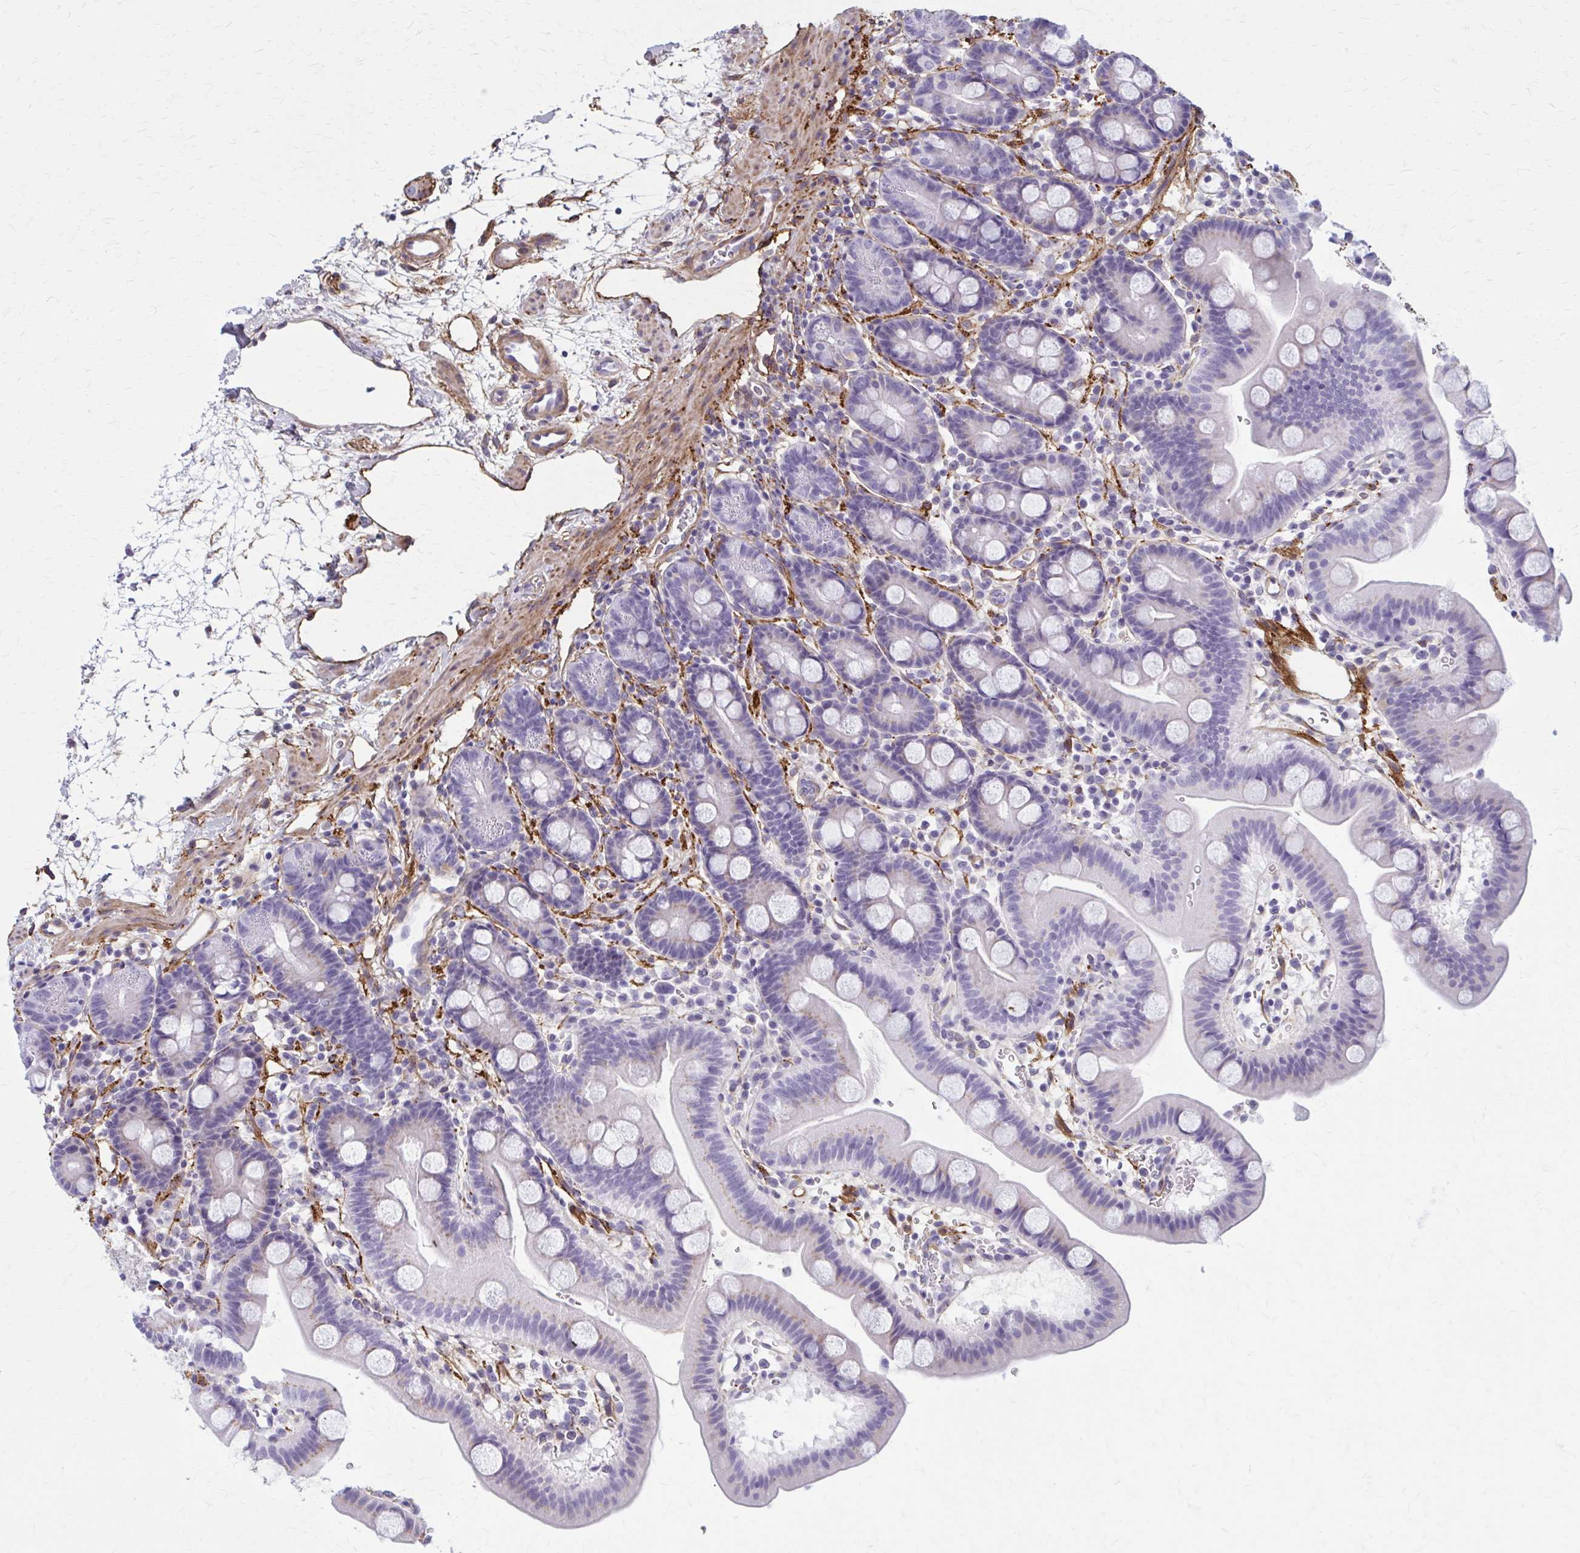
{"staining": {"intensity": "weak", "quantity": "25%-75%", "location": "cytoplasmic/membranous"}, "tissue": "duodenum", "cell_type": "Glandular cells", "image_type": "normal", "snomed": [{"axis": "morphology", "description": "Normal tissue, NOS"}, {"axis": "topography", "description": "Duodenum"}], "caption": "Duodenum was stained to show a protein in brown. There is low levels of weak cytoplasmic/membranous expression in approximately 25%-75% of glandular cells. (DAB IHC, brown staining for protein, blue staining for nuclei).", "gene": "AKAP12", "patient": {"sex": "male", "age": 59}}